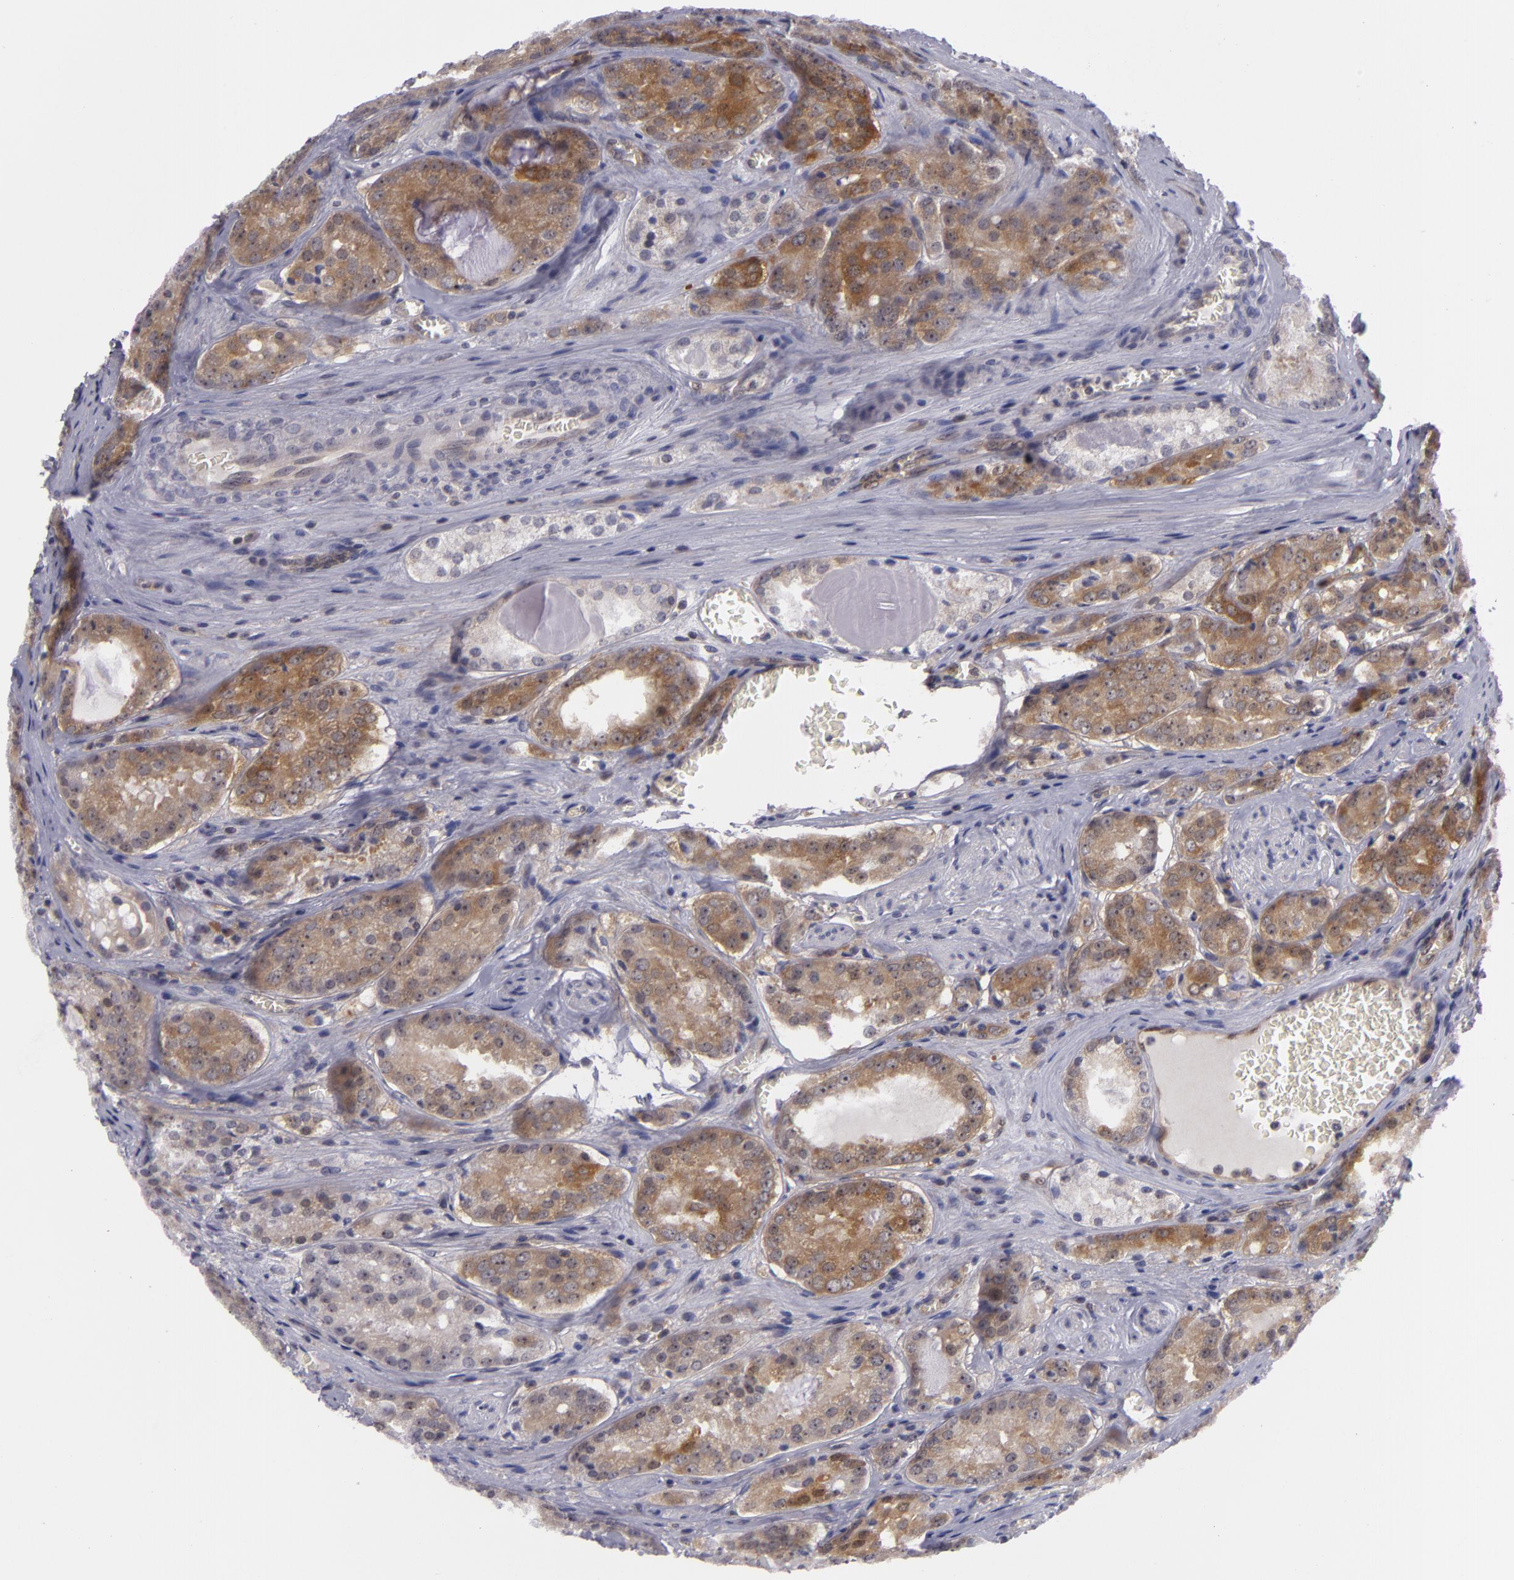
{"staining": {"intensity": "moderate", "quantity": ">75%", "location": "cytoplasmic/membranous"}, "tissue": "prostate cancer", "cell_type": "Tumor cells", "image_type": "cancer", "snomed": [{"axis": "morphology", "description": "Adenocarcinoma, Medium grade"}, {"axis": "topography", "description": "Prostate"}], "caption": "An IHC image of neoplastic tissue is shown. Protein staining in brown shows moderate cytoplasmic/membranous positivity in prostate cancer (adenocarcinoma (medium-grade)) within tumor cells. (brown staining indicates protein expression, while blue staining denotes nuclei).", "gene": "BCL10", "patient": {"sex": "male", "age": 60}}